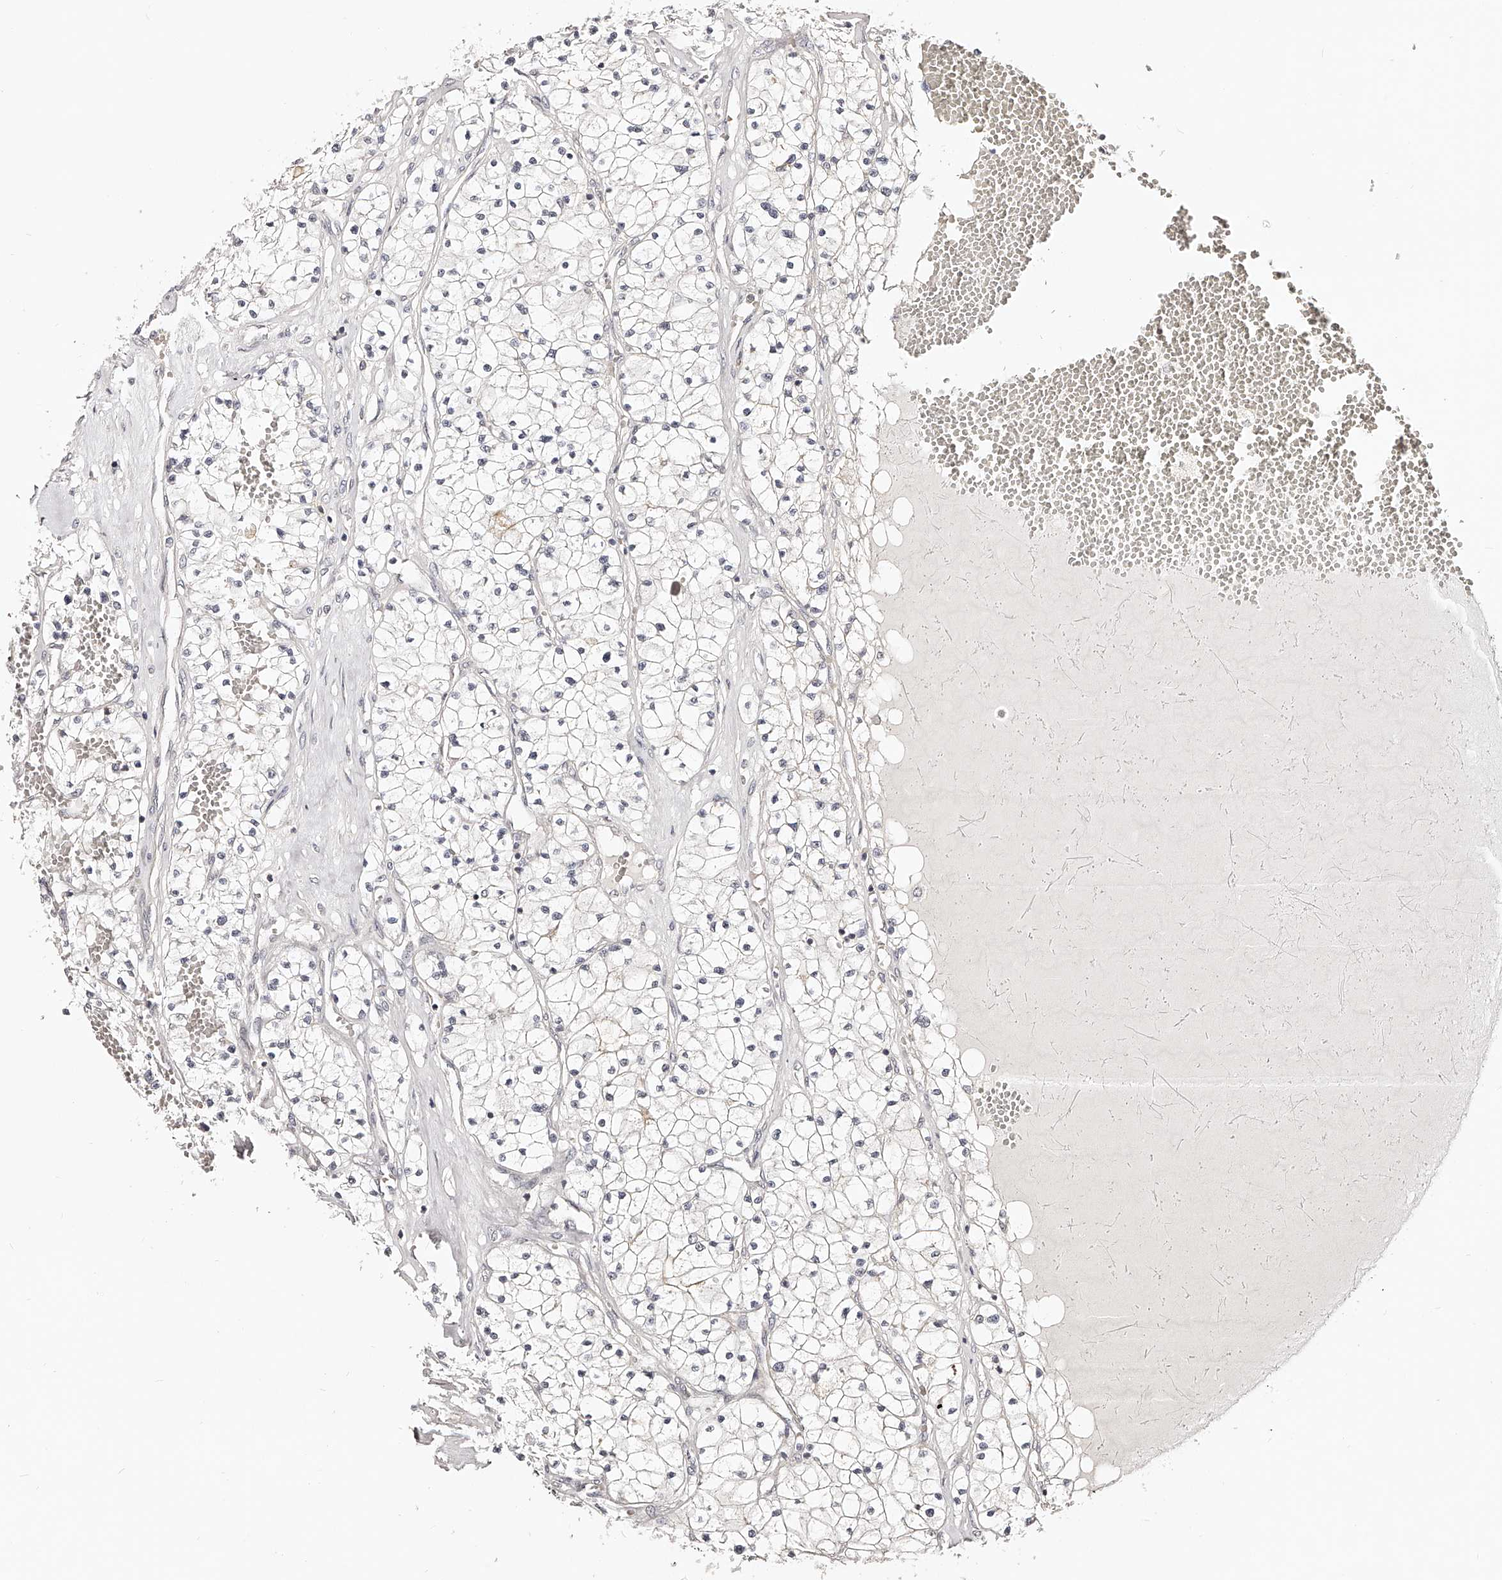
{"staining": {"intensity": "negative", "quantity": "none", "location": "none"}, "tissue": "renal cancer", "cell_type": "Tumor cells", "image_type": "cancer", "snomed": [{"axis": "morphology", "description": "Normal tissue, NOS"}, {"axis": "morphology", "description": "Adenocarcinoma, NOS"}, {"axis": "topography", "description": "Kidney"}], "caption": "DAB (3,3'-diaminobenzidine) immunohistochemical staining of human renal adenocarcinoma exhibits no significant staining in tumor cells.", "gene": "ZNF789", "patient": {"sex": "male", "age": 68}}